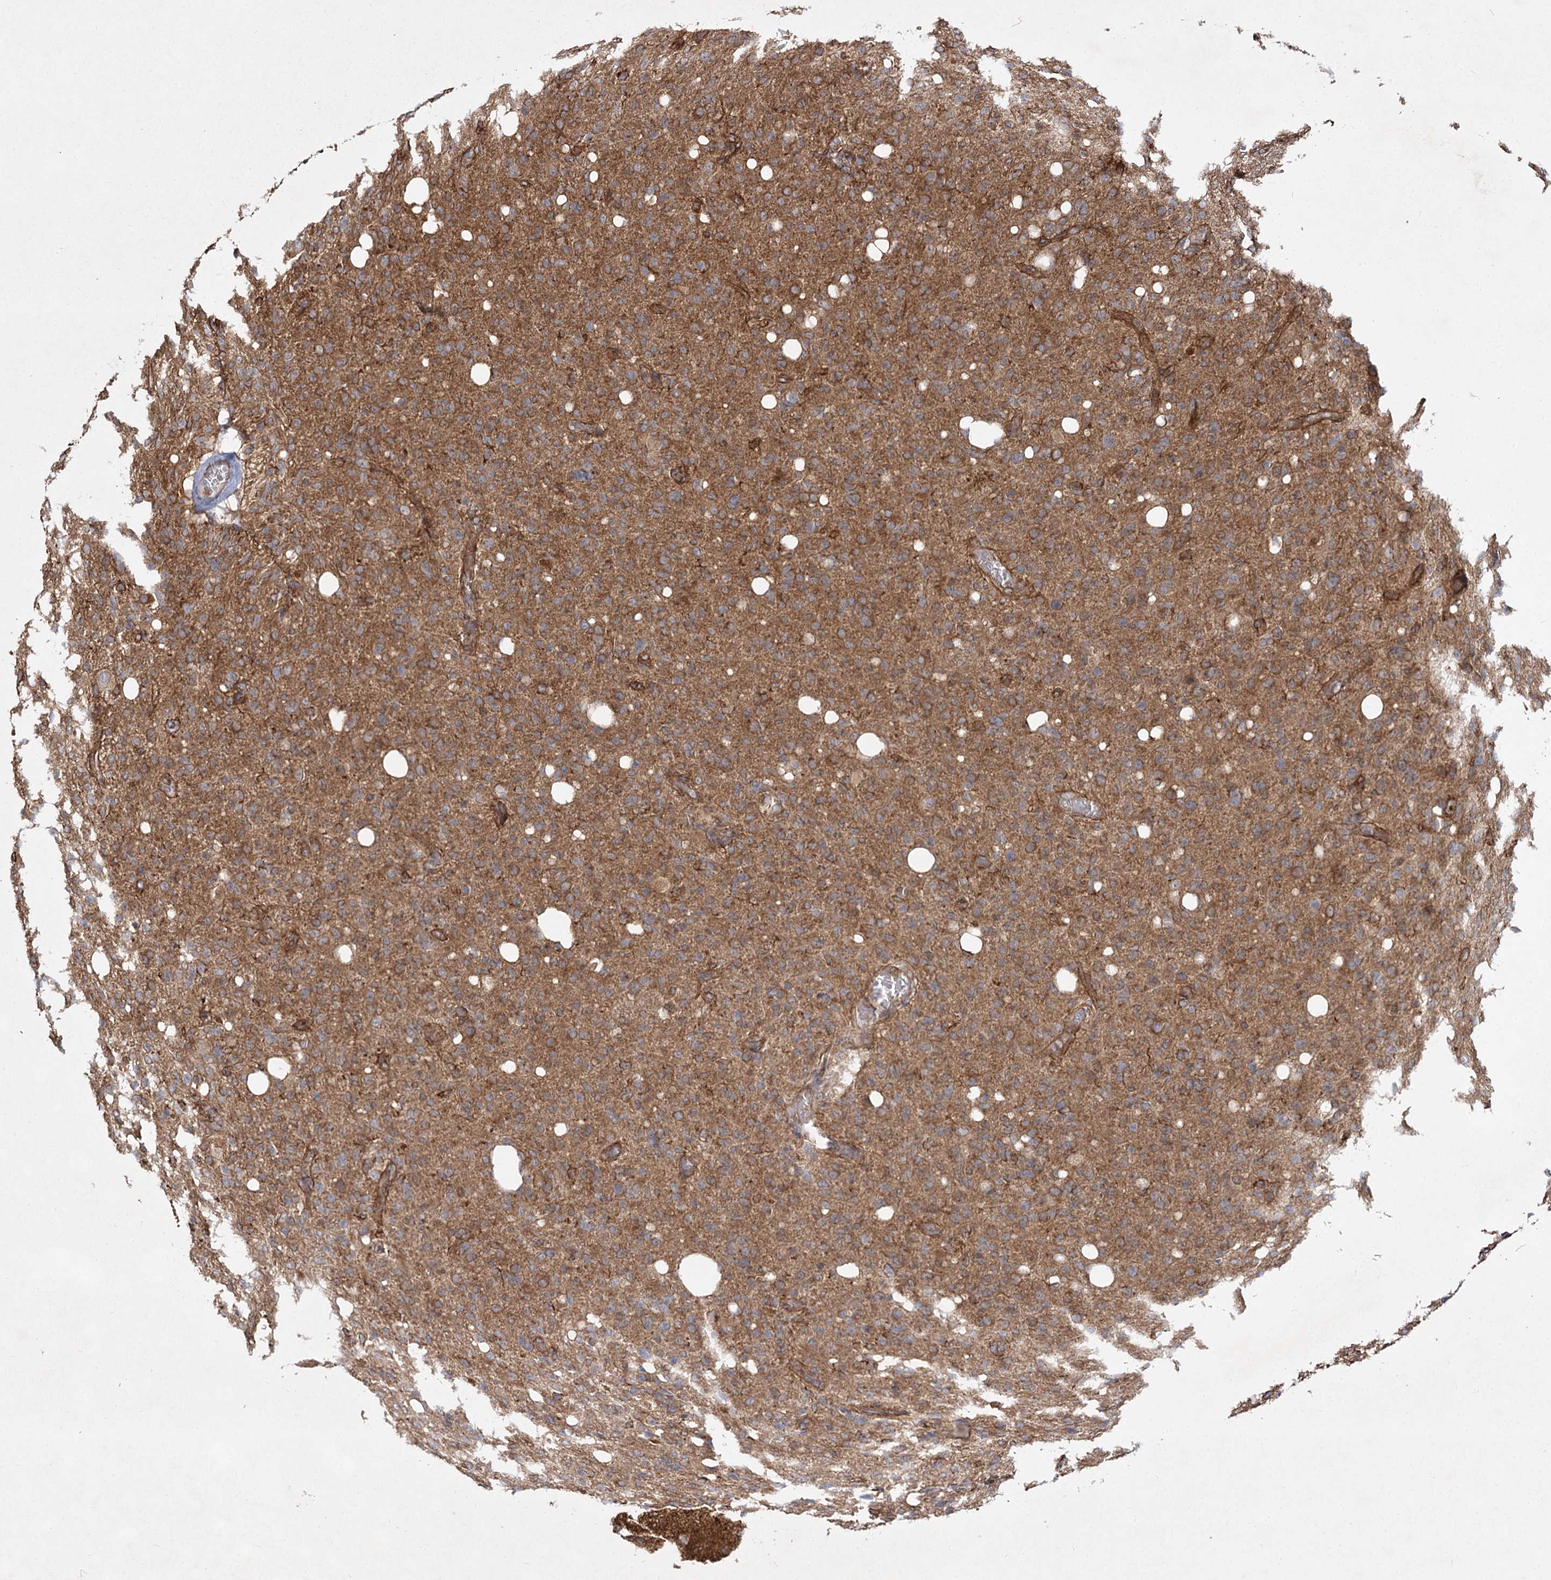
{"staining": {"intensity": "moderate", "quantity": ">75%", "location": "cytoplasmic/membranous"}, "tissue": "glioma", "cell_type": "Tumor cells", "image_type": "cancer", "snomed": [{"axis": "morphology", "description": "Glioma, malignant, High grade"}, {"axis": "topography", "description": "Brain"}], "caption": "A histopathology image of human glioma stained for a protein exhibits moderate cytoplasmic/membranous brown staining in tumor cells.", "gene": "IQSEC1", "patient": {"sex": "female", "age": 57}}